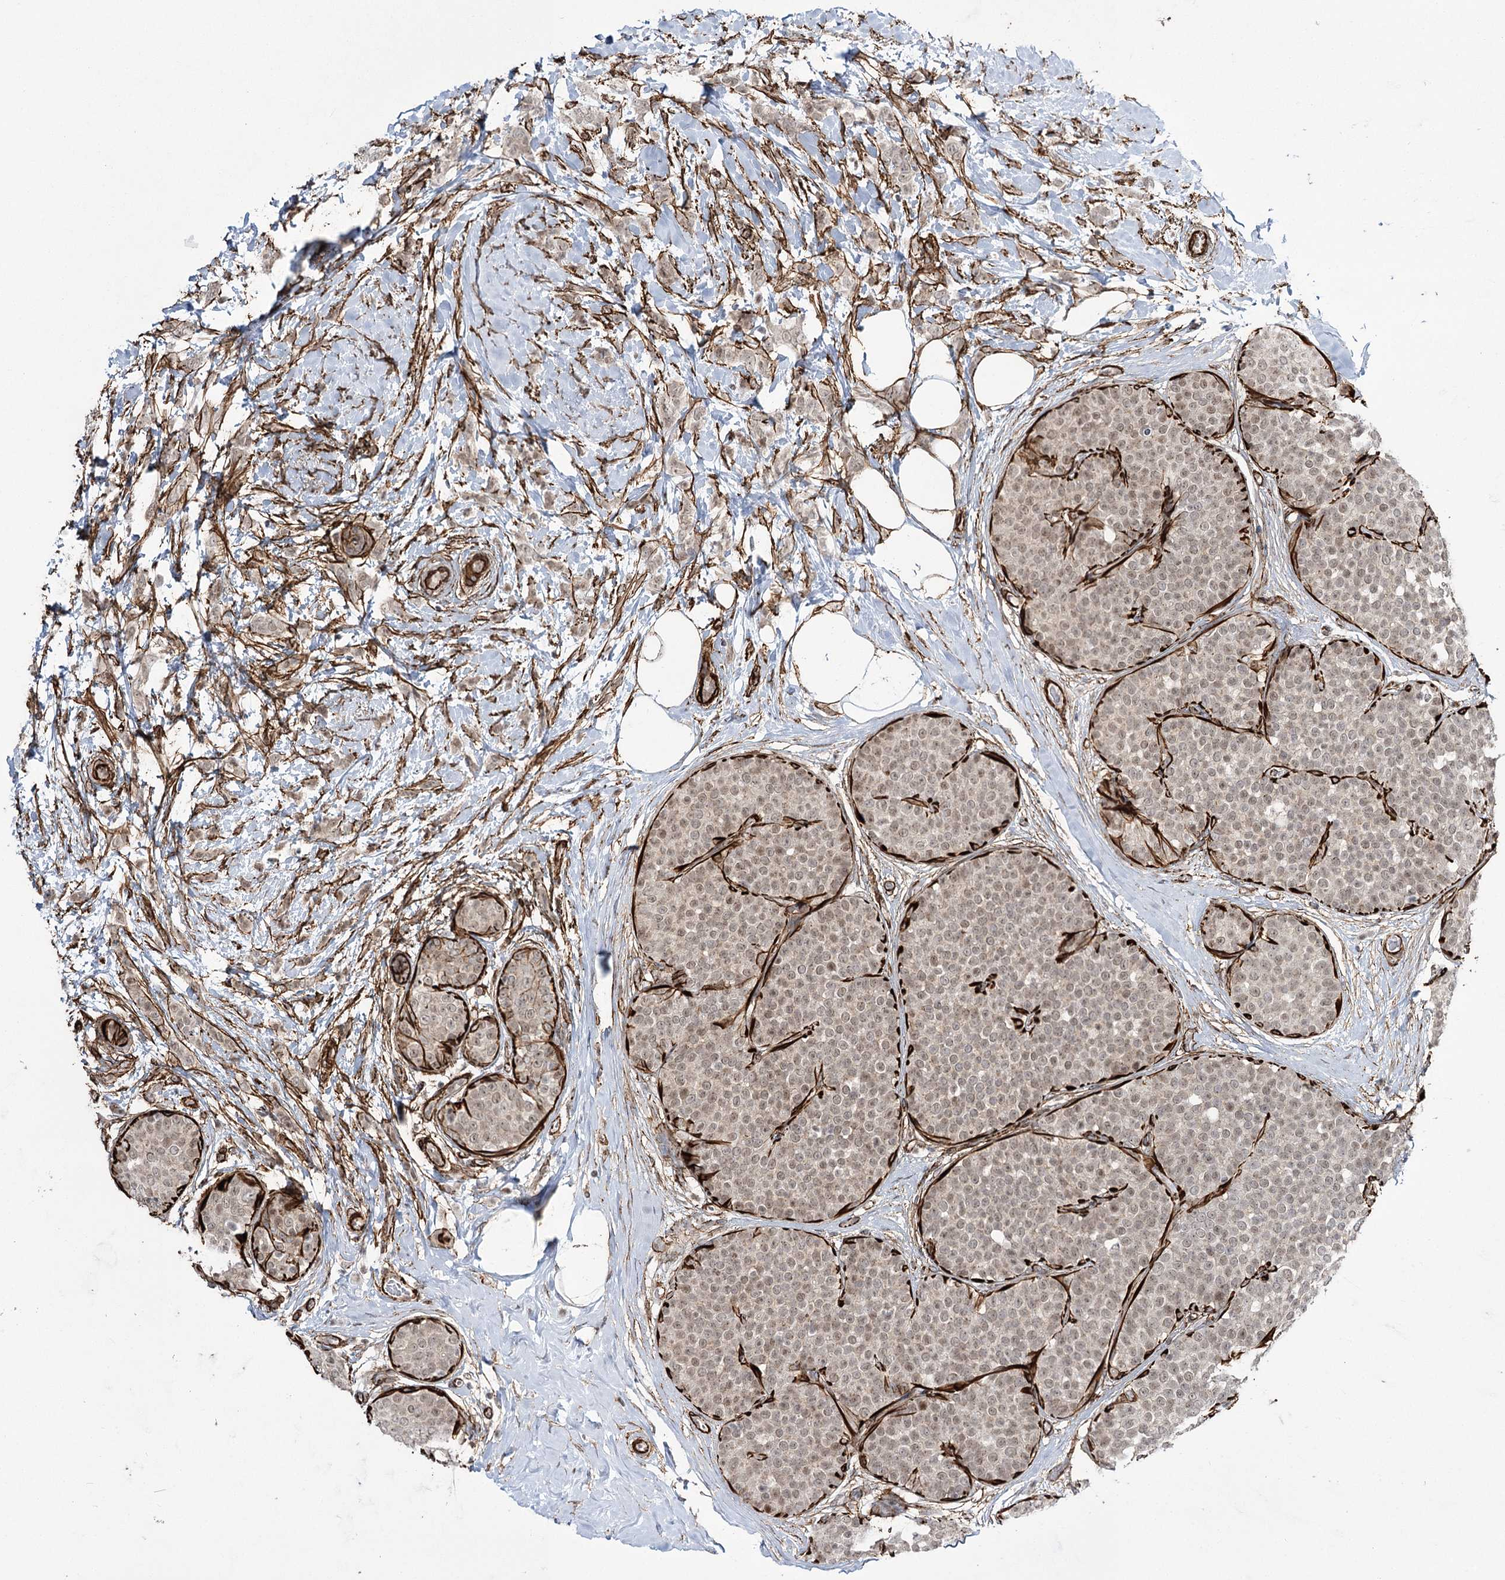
{"staining": {"intensity": "weak", "quantity": ">75%", "location": "nuclear"}, "tissue": "breast cancer", "cell_type": "Tumor cells", "image_type": "cancer", "snomed": [{"axis": "morphology", "description": "Lobular carcinoma, in situ"}, {"axis": "morphology", "description": "Lobular carcinoma"}, {"axis": "topography", "description": "Breast"}], "caption": "Immunohistochemistry image of neoplastic tissue: breast cancer (lobular carcinoma) stained using immunohistochemistry demonstrates low levels of weak protein expression localized specifically in the nuclear of tumor cells, appearing as a nuclear brown color.", "gene": "CWF19L1", "patient": {"sex": "female", "age": 41}}